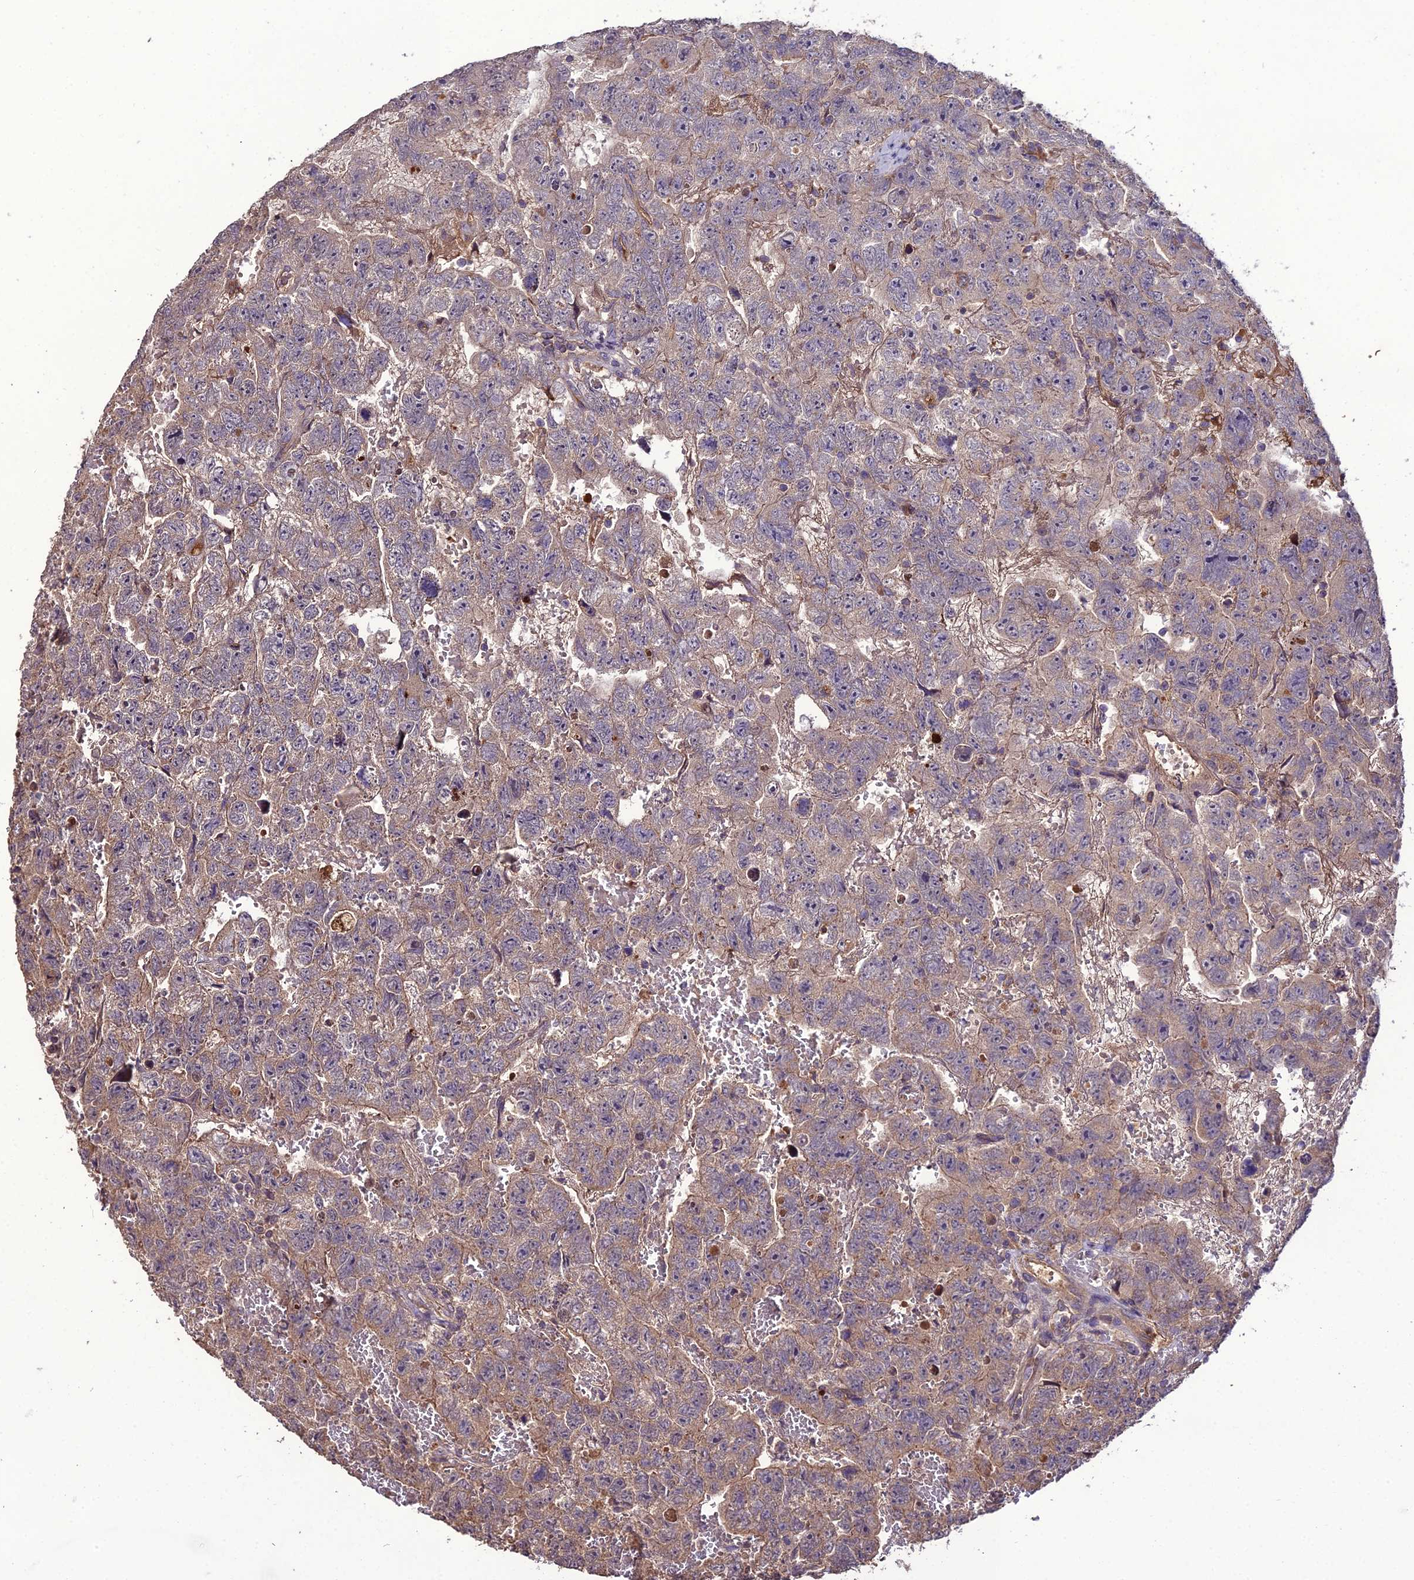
{"staining": {"intensity": "weak", "quantity": ">75%", "location": "cytoplasmic/membranous"}, "tissue": "testis cancer", "cell_type": "Tumor cells", "image_type": "cancer", "snomed": [{"axis": "morphology", "description": "Carcinoma, Embryonal, NOS"}, {"axis": "topography", "description": "Testis"}], "caption": "The photomicrograph exhibits staining of embryonal carcinoma (testis), revealing weak cytoplasmic/membranous protein expression (brown color) within tumor cells.", "gene": "KCTD16", "patient": {"sex": "male", "age": 45}}